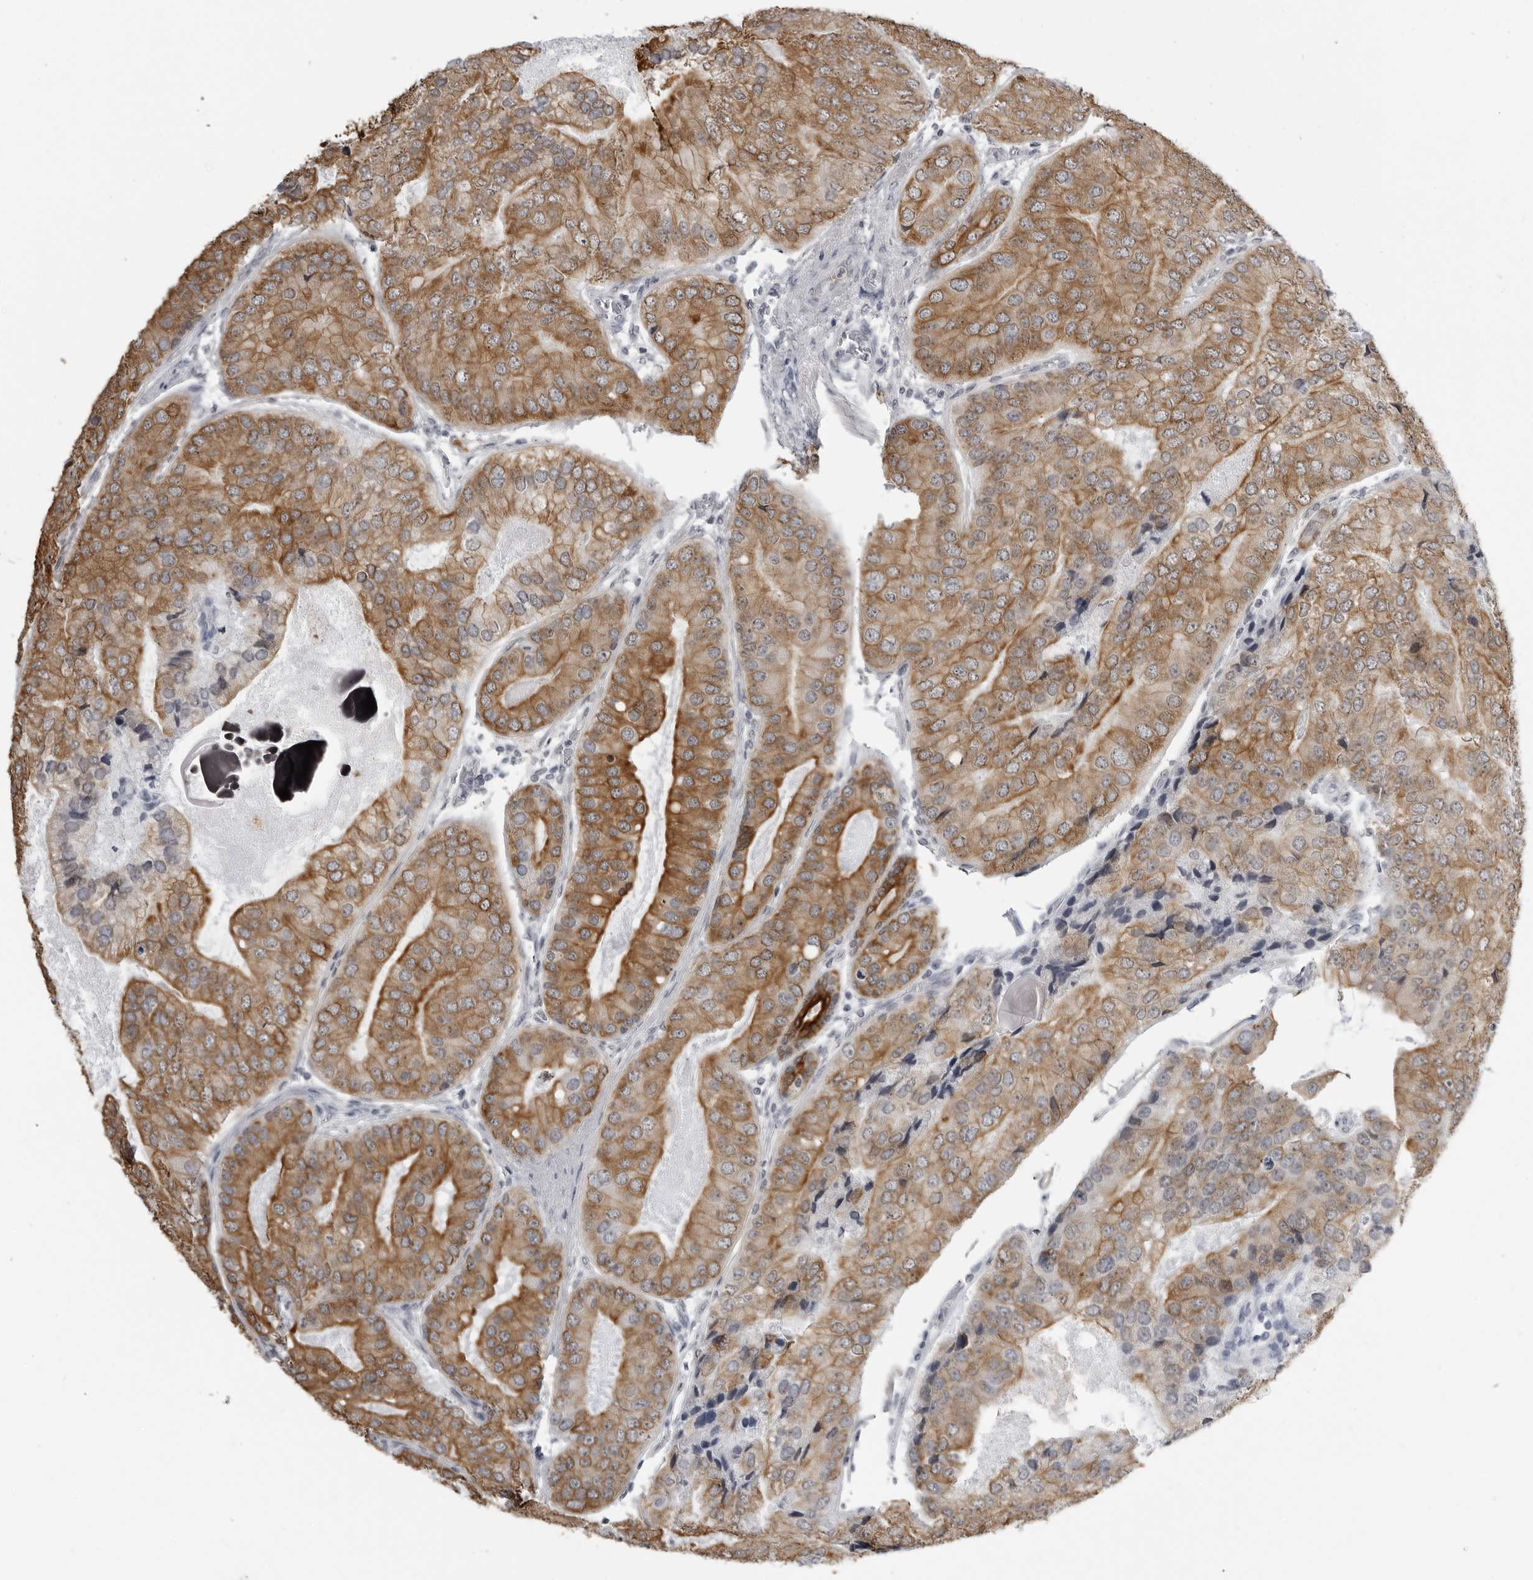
{"staining": {"intensity": "moderate", "quantity": ">75%", "location": "cytoplasmic/membranous"}, "tissue": "prostate cancer", "cell_type": "Tumor cells", "image_type": "cancer", "snomed": [{"axis": "morphology", "description": "Adenocarcinoma, High grade"}, {"axis": "topography", "description": "Prostate"}], "caption": "Tumor cells exhibit moderate cytoplasmic/membranous staining in approximately >75% of cells in prostate cancer. The staining was performed using DAB to visualize the protein expression in brown, while the nuclei were stained in blue with hematoxylin (Magnification: 20x).", "gene": "SERPINF2", "patient": {"sex": "male", "age": 70}}